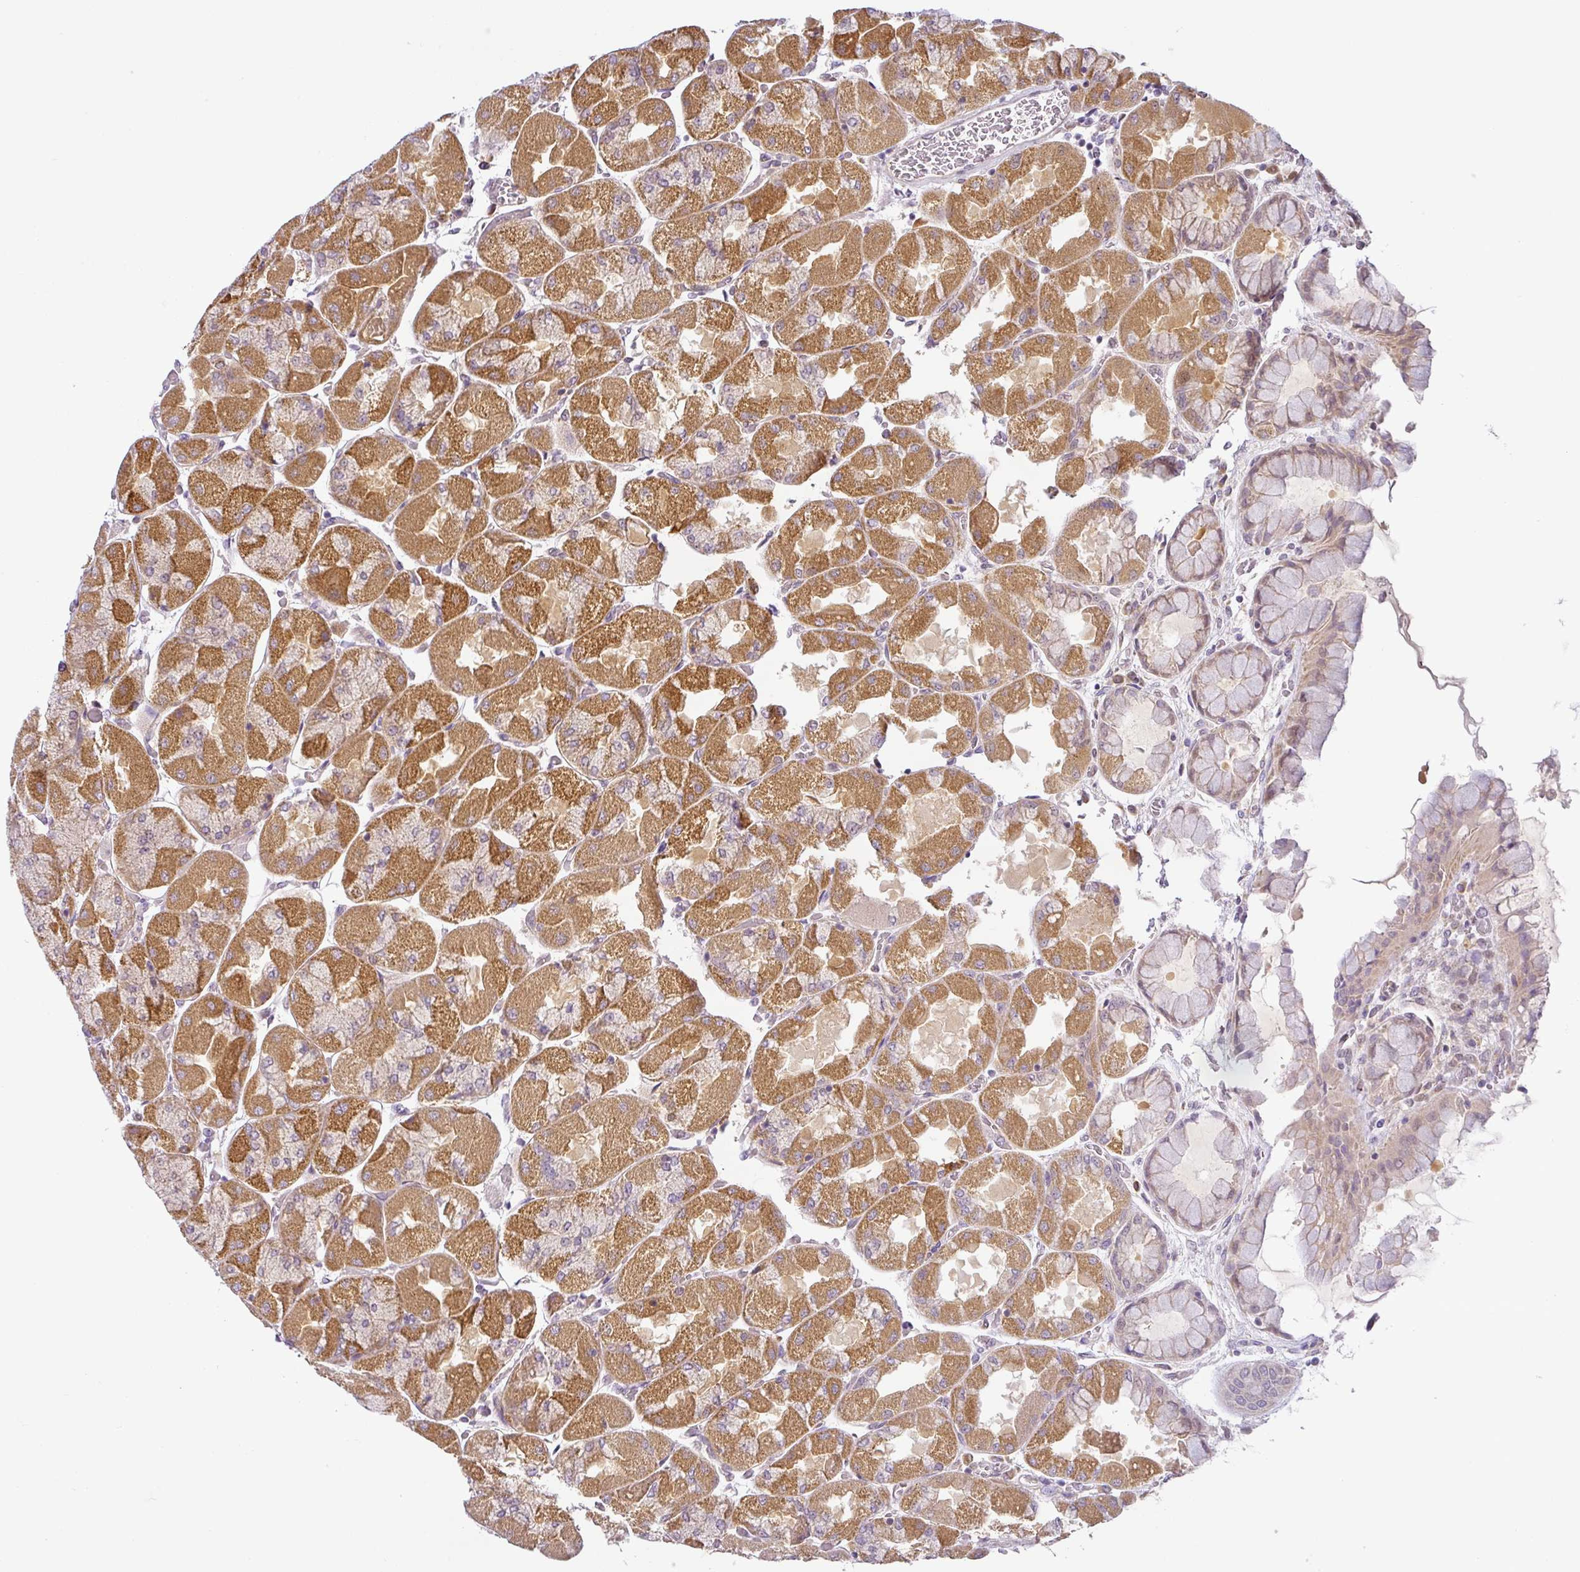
{"staining": {"intensity": "moderate", "quantity": ">75%", "location": "cytoplasmic/membranous,nuclear"}, "tissue": "stomach", "cell_type": "Glandular cells", "image_type": "normal", "snomed": [{"axis": "morphology", "description": "Normal tissue, NOS"}, {"axis": "topography", "description": "Stomach"}], "caption": "IHC (DAB (3,3'-diaminobenzidine)) staining of unremarkable stomach displays moderate cytoplasmic/membranous,nuclear protein staining in approximately >75% of glandular cells. (DAB (3,3'-diaminobenzidine) IHC with brightfield microscopy, high magnification).", "gene": "NDUFB2", "patient": {"sex": "female", "age": 61}}